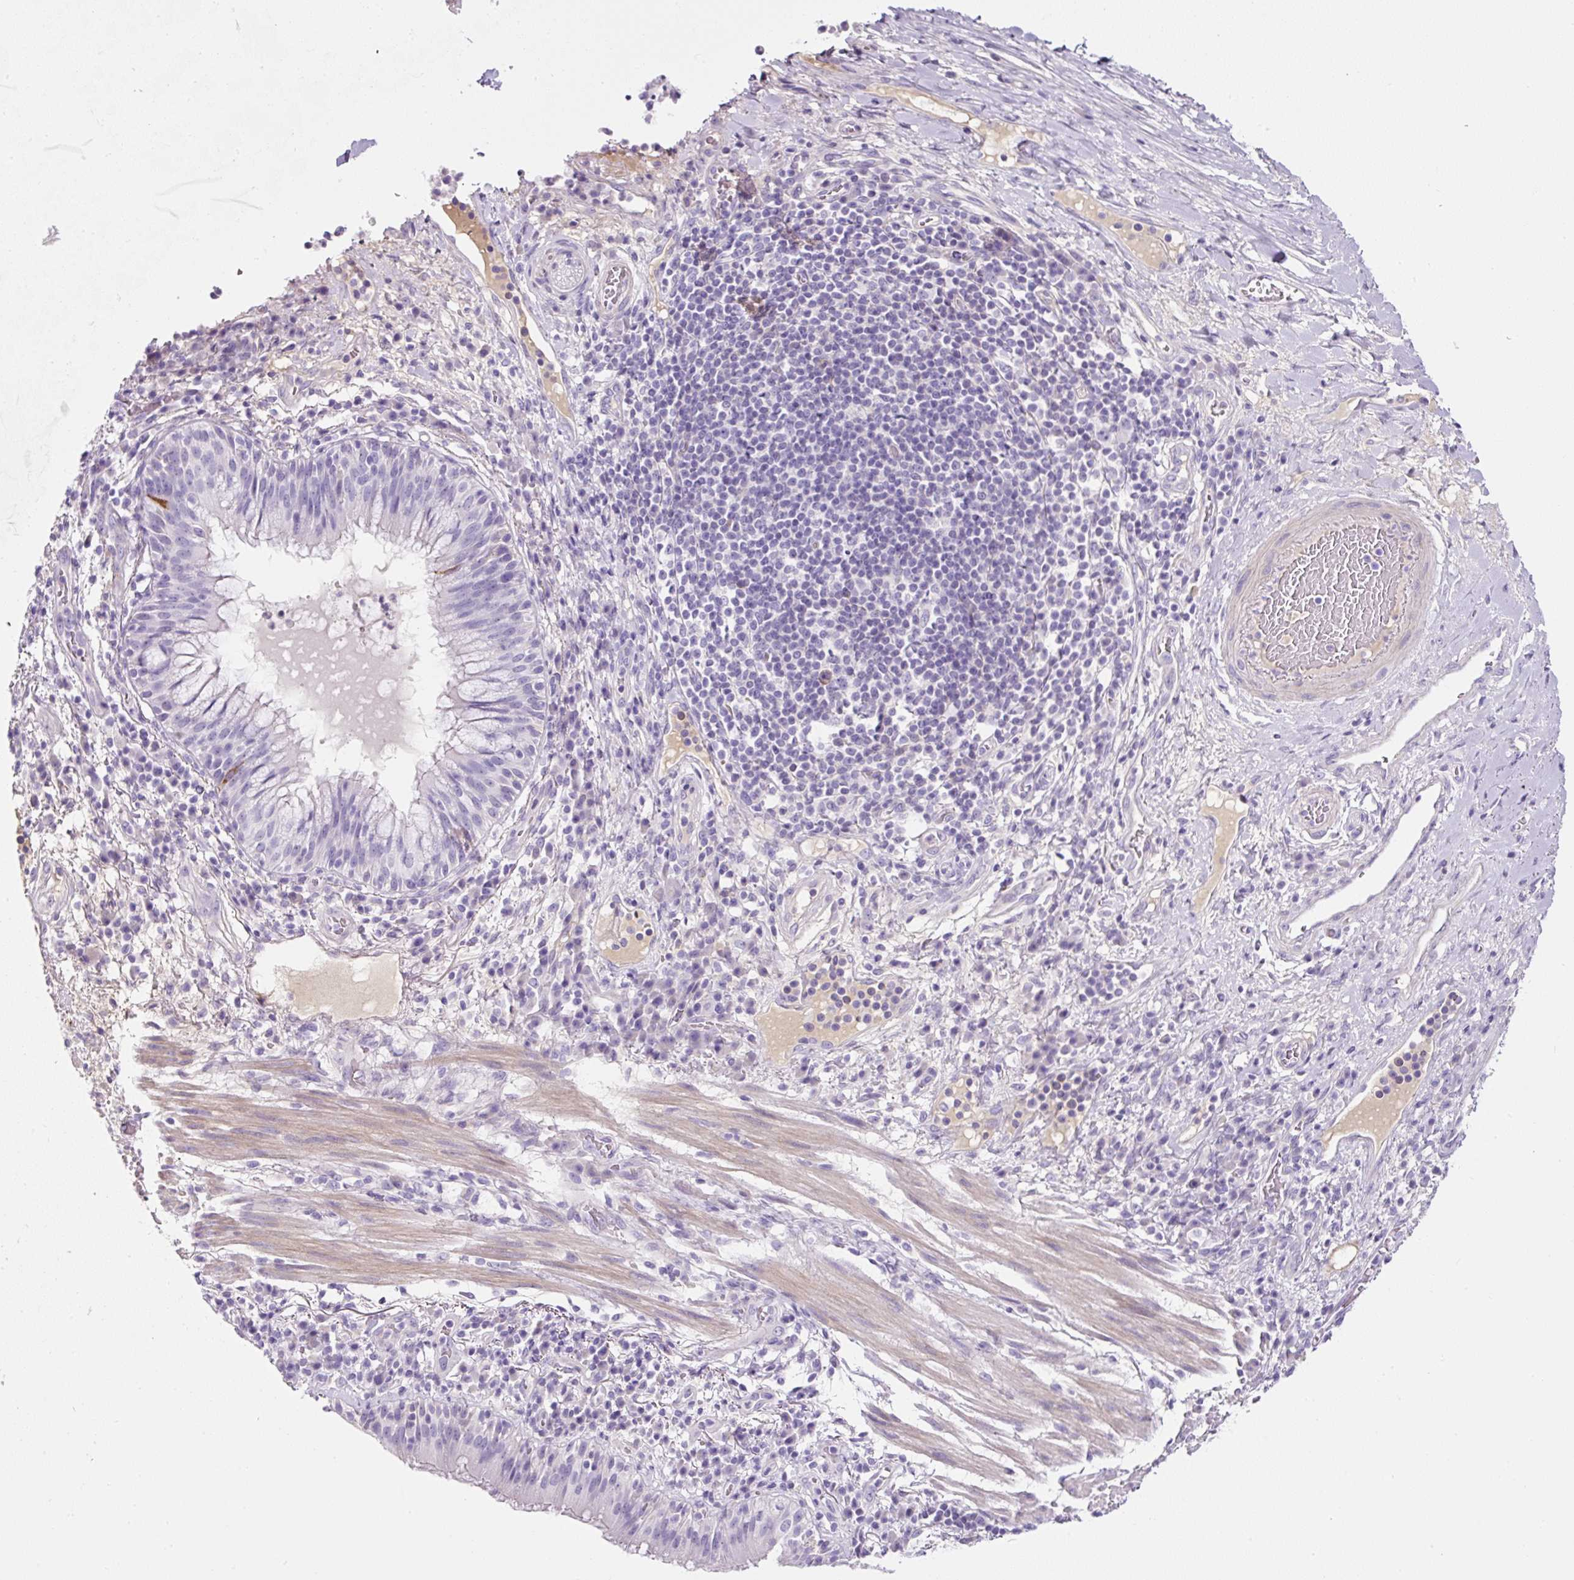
{"staining": {"intensity": "negative", "quantity": "none", "location": "none"}, "tissue": "bronchus", "cell_type": "Respiratory epithelial cells", "image_type": "normal", "snomed": [{"axis": "morphology", "description": "Normal tissue, NOS"}, {"axis": "topography", "description": "Cartilage tissue"}, {"axis": "topography", "description": "Bronchus"}], "caption": "Bronchus stained for a protein using immunohistochemistry (IHC) displays no staining respiratory epithelial cells.", "gene": "OR14A2", "patient": {"sex": "male", "age": 56}}